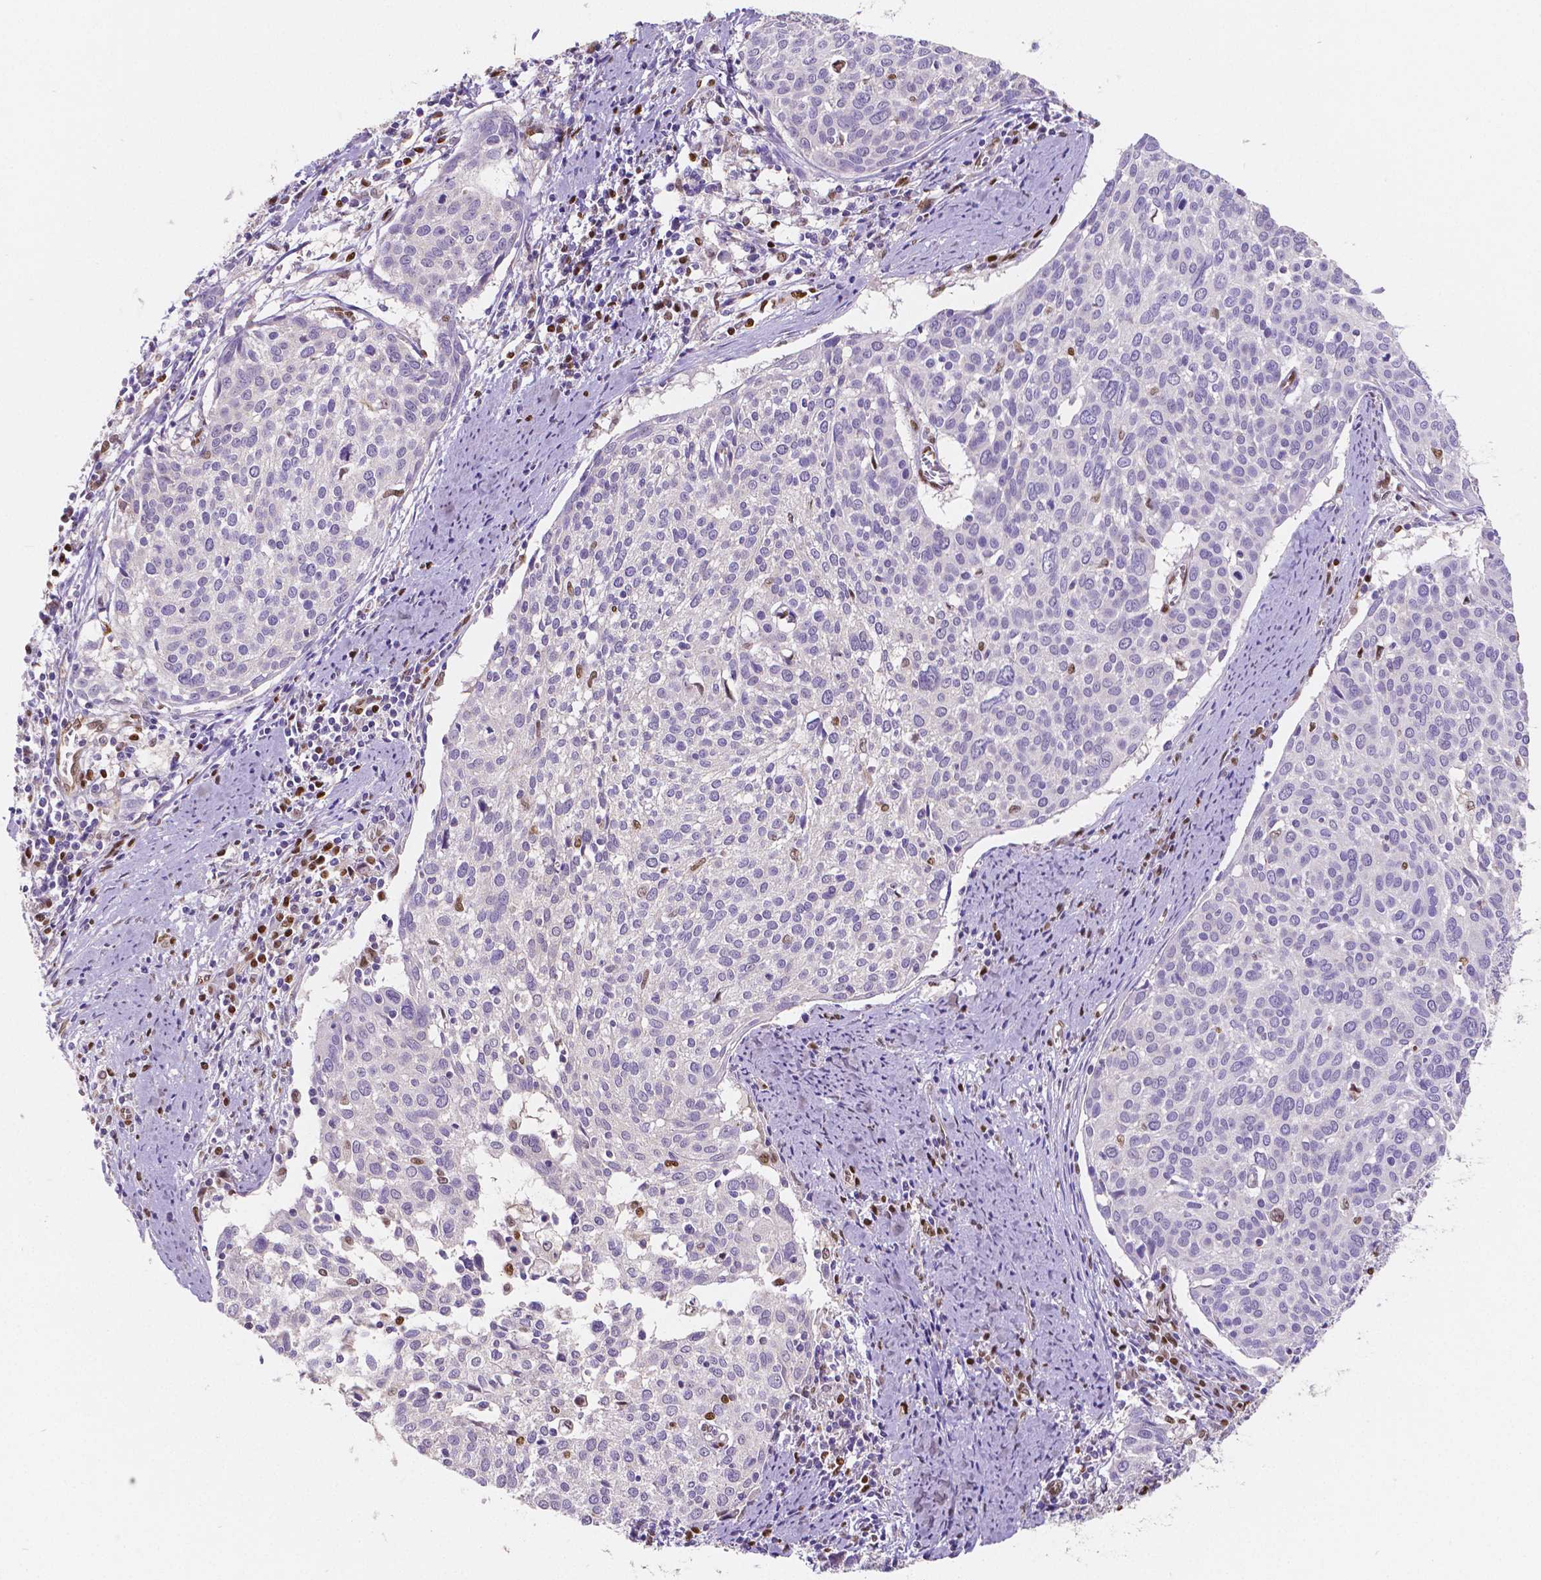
{"staining": {"intensity": "negative", "quantity": "none", "location": "none"}, "tissue": "cervical cancer", "cell_type": "Tumor cells", "image_type": "cancer", "snomed": [{"axis": "morphology", "description": "Squamous cell carcinoma, NOS"}, {"axis": "topography", "description": "Cervix"}], "caption": "Human cervical cancer stained for a protein using immunohistochemistry (IHC) reveals no expression in tumor cells.", "gene": "MEF2C", "patient": {"sex": "female", "age": 39}}